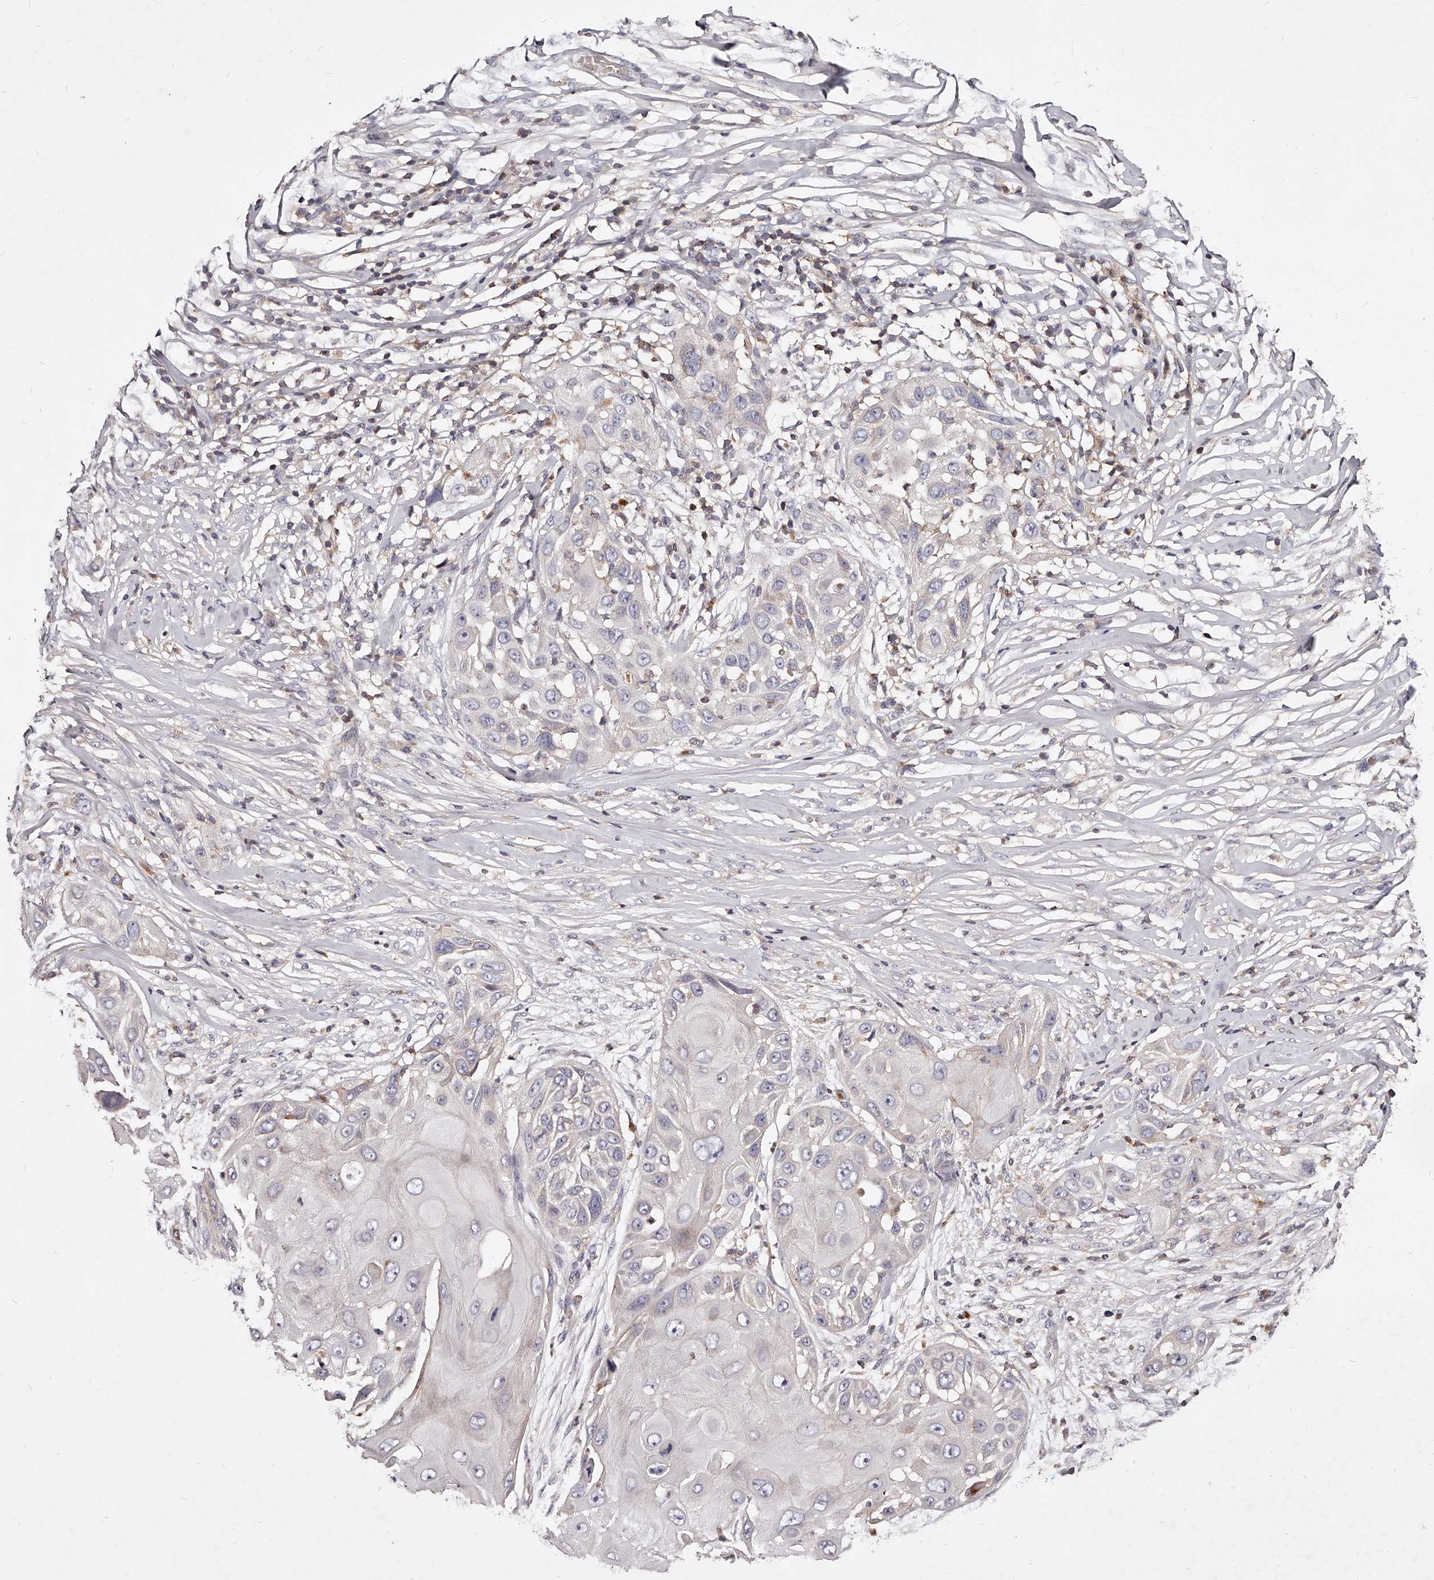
{"staining": {"intensity": "negative", "quantity": "none", "location": "none"}, "tissue": "skin cancer", "cell_type": "Tumor cells", "image_type": "cancer", "snomed": [{"axis": "morphology", "description": "Squamous cell carcinoma, NOS"}, {"axis": "topography", "description": "Skin"}], "caption": "Immunohistochemistry (IHC) image of neoplastic tissue: human squamous cell carcinoma (skin) stained with DAB displays no significant protein expression in tumor cells.", "gene": "PHACTR1", "patient": {"sex": "female", "age": 44}}